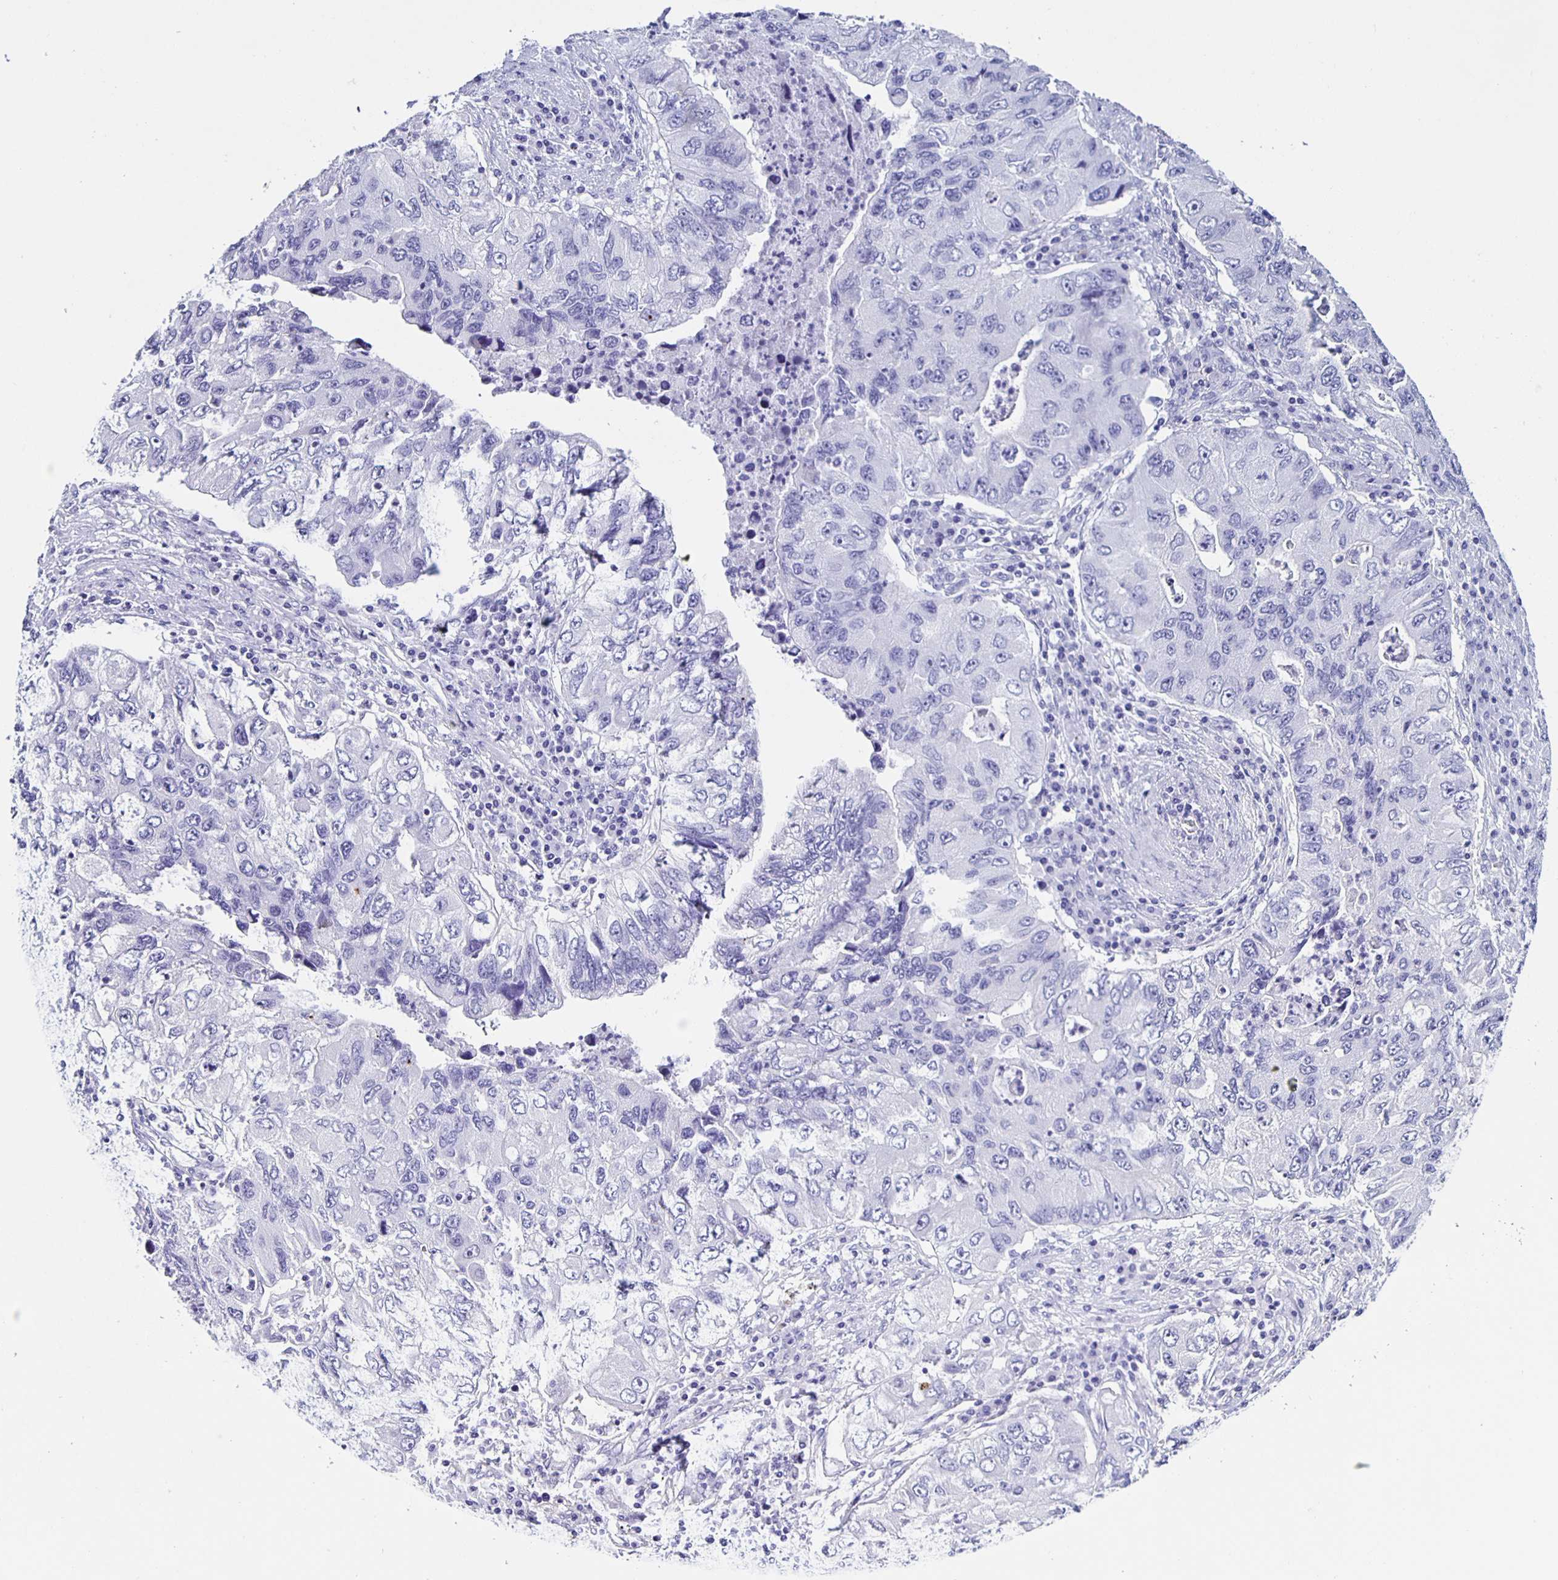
{"staining": {"intensity": "negative", "quantity": "none", "location": "none"}, "tissue": "lung cancer", "cell_type": "Tumor cells", "image_type": "cancer", "snomed": [{"axis": "morphology", "description": "Adenocarcinoma, NOS"}, {"axis": "morphology", "description": "Adenocarcinoma, metastatic, NOS"}, {"axis": "topography", "description": "Lymph node"}, {"axis": "topography", "description": "Lung"}], "caption": "Lung adenocarcinoma was stained to show a protein in brown. There is no significant expression in tumor cells.", "gene": "AQP6", "patient": {"sex": "female", "age": 54}}